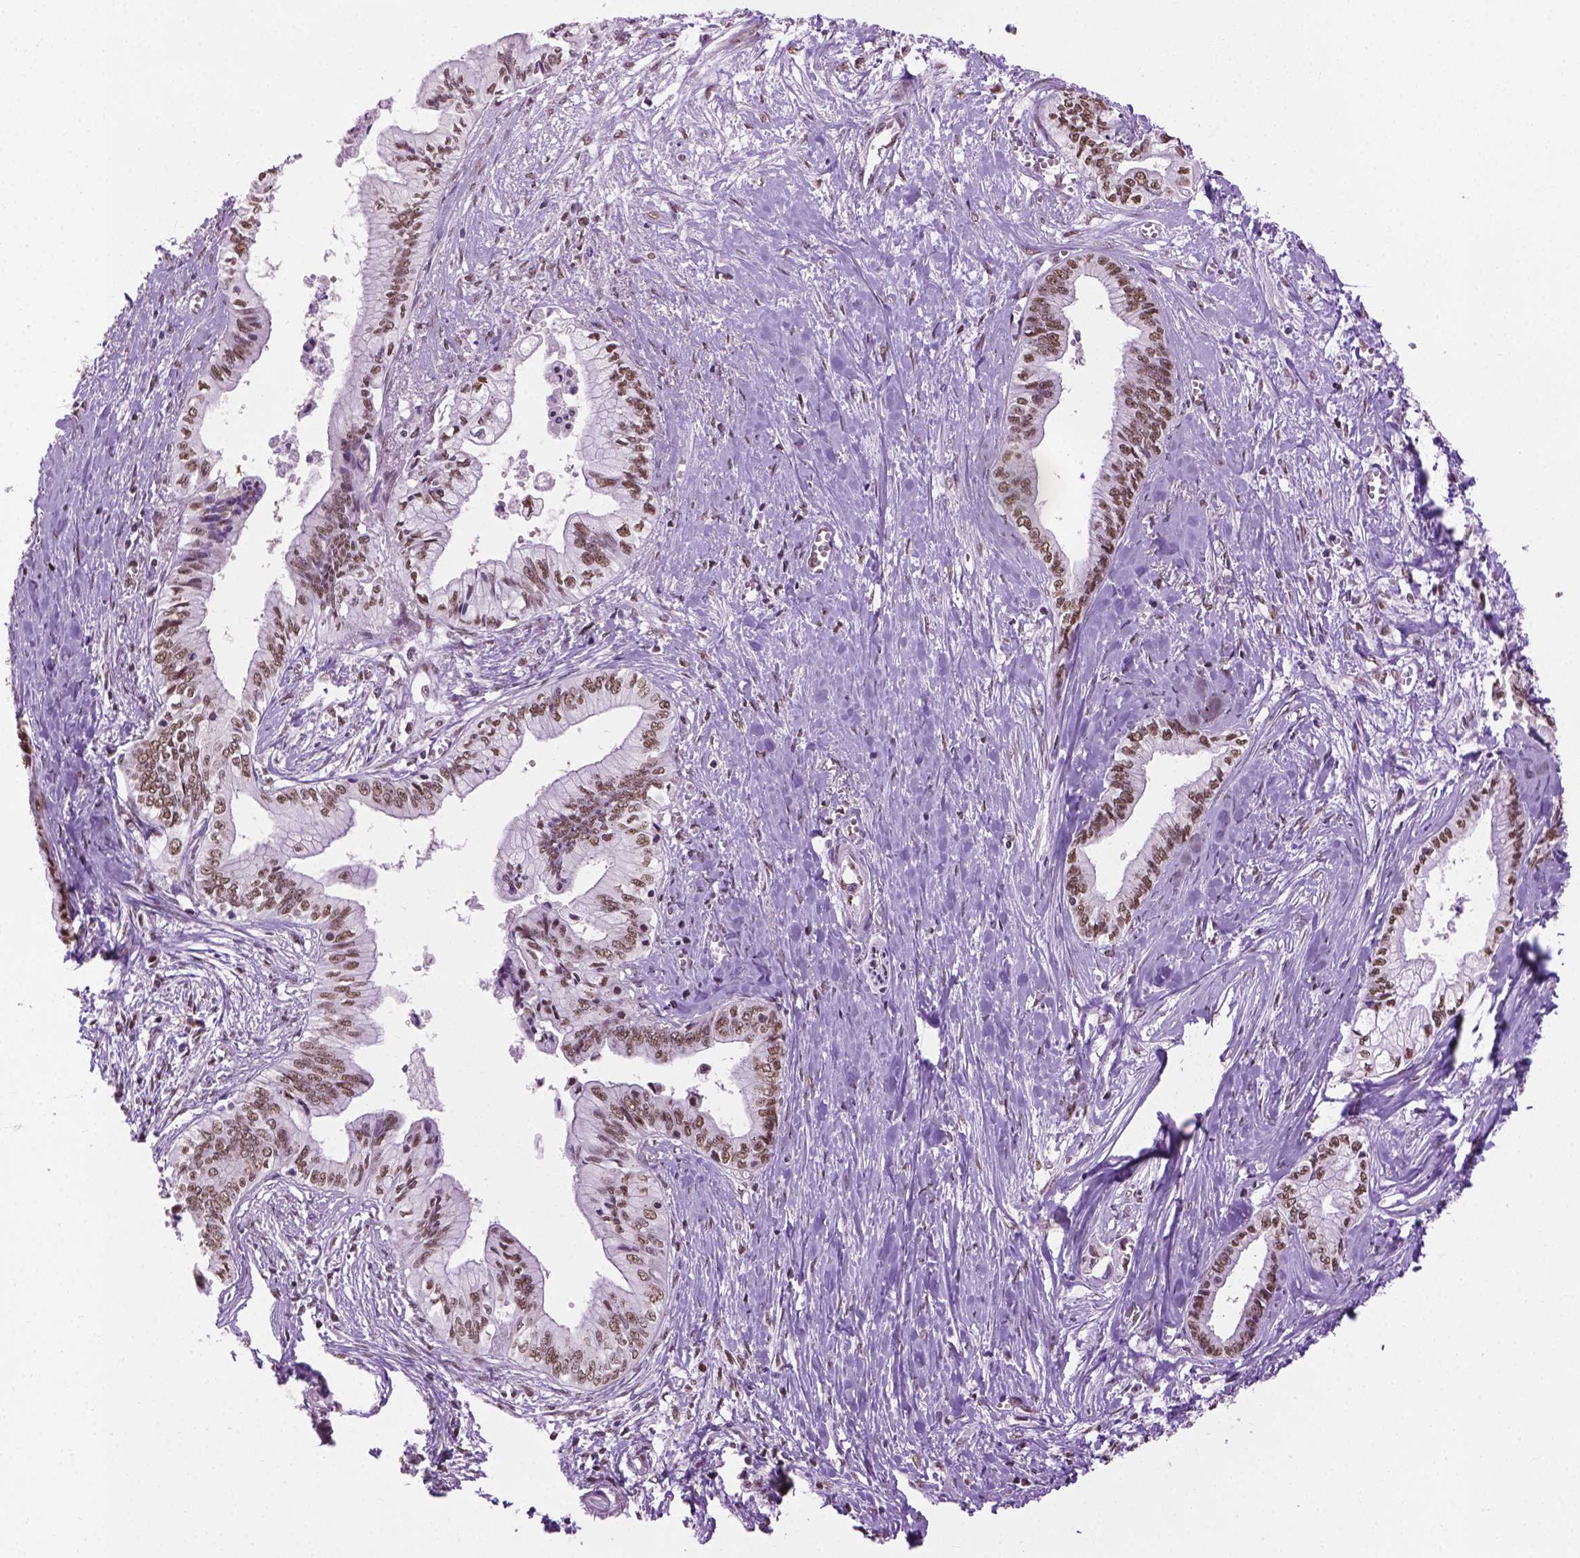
{"staining": {"intensity": "moderate", "quantity": ">75%", "location": "nuclear"}, "tissue": "pancreatic cancer", "cell_type": "Tumor cells", "image_type": "cancer", "snomed": [{"axis": "morphology", "description": "Adenocarcinoma, NOS"}, {"axis": "topography", "description": "Pancreas"}], "caption": "Human pancreatic cancer stained with a brown dye shows moderate nuclear positive positivity in about >75% of tumor cells.", "gene": "ABI2", "patient": {"sex": "female", "age": 61}}